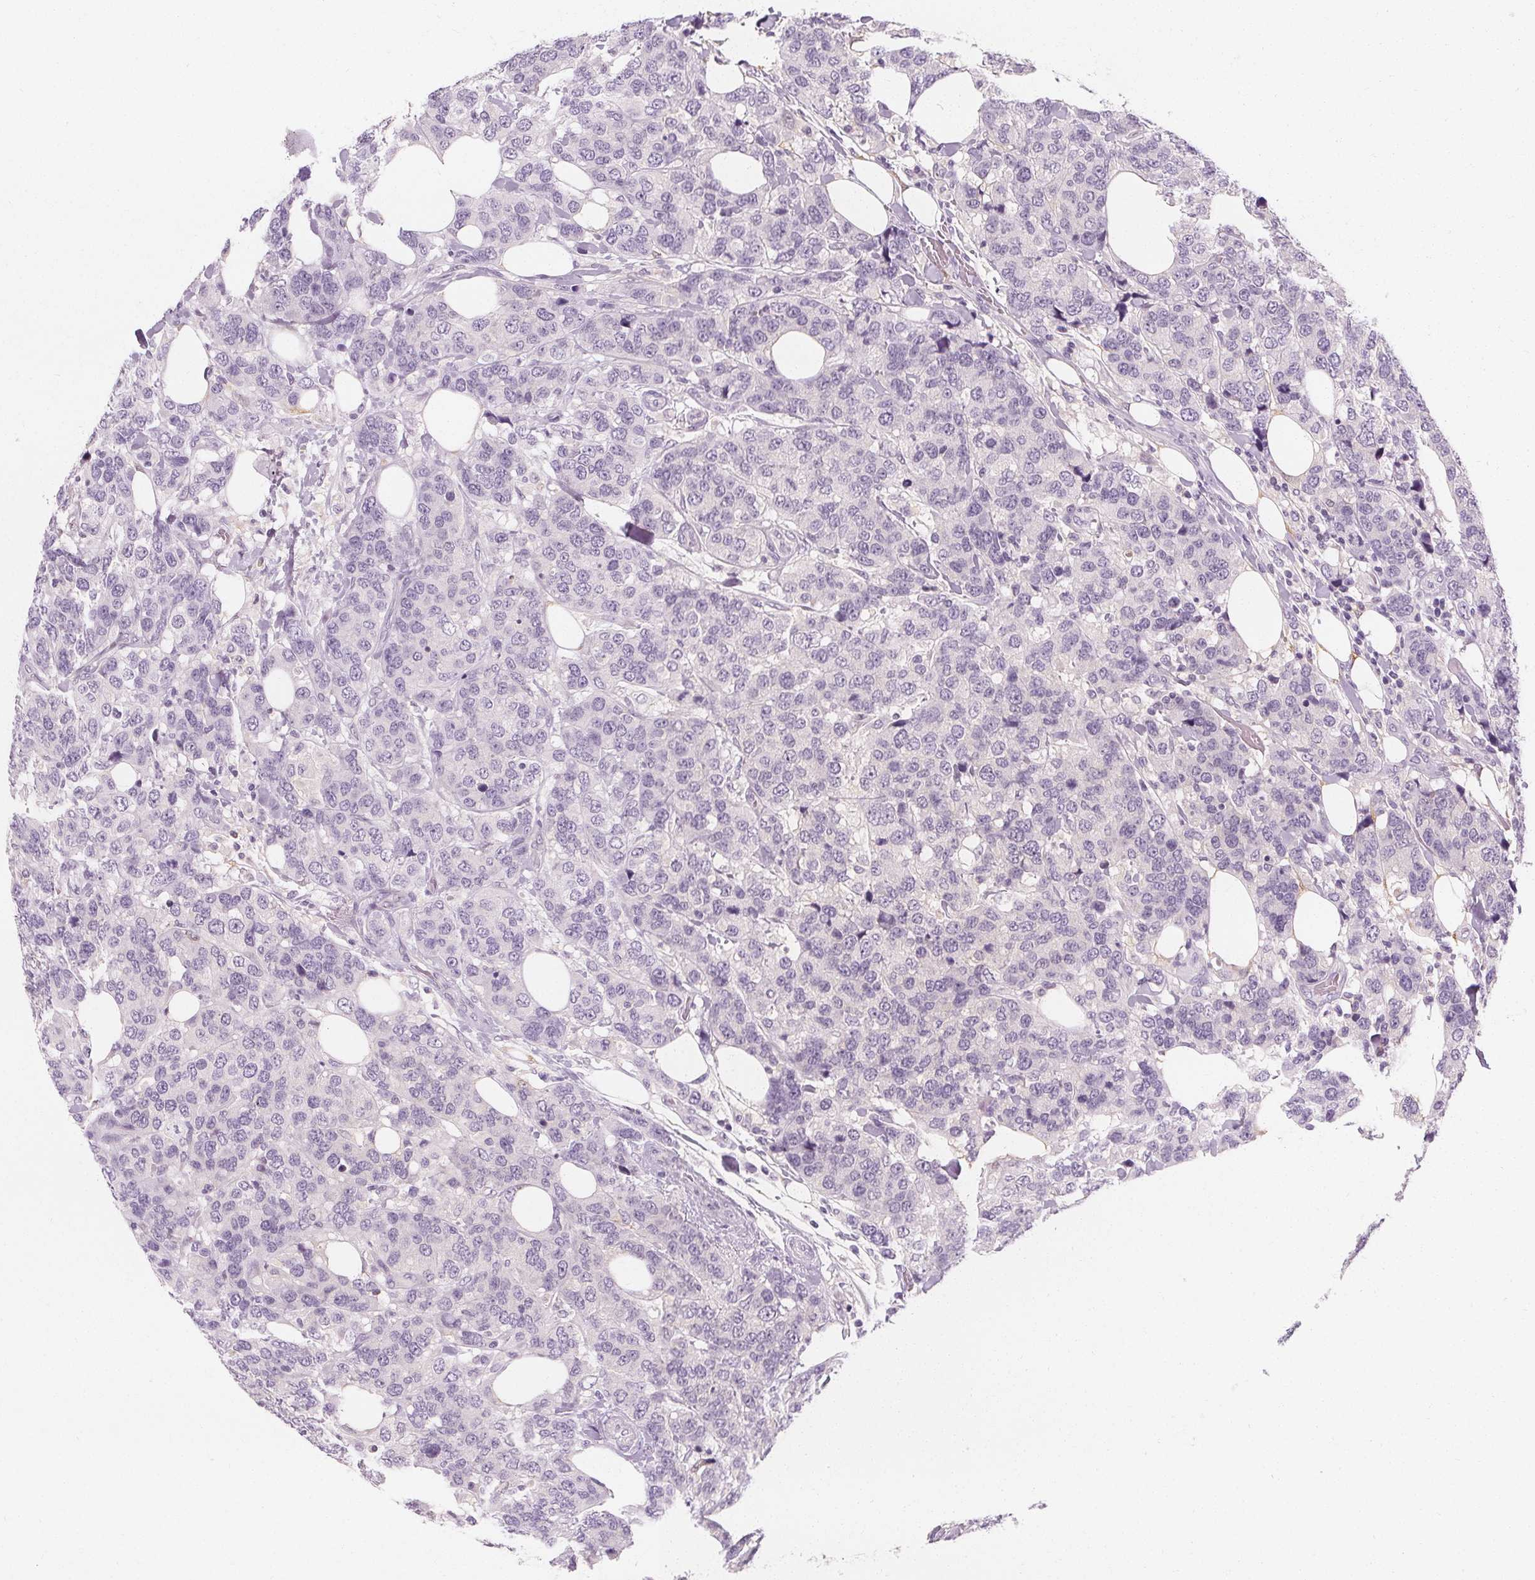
{"staining": {"intensity": "negative", "quantity": "none", "location": "none"}, "tissue": "breast cancer", "cell_type": "Tumor cells", "image_type": "cancer", "snomed": [{"axis": "morphology", "description": "Lobular carcinoma"}, {"axis": "topography", "description": "Breast"}], "caption": "Breast lobular carcinoma was stained to show a protein in brown. There is no significant positivity in tumor cells. (Immunohistochemistry (ihc), brightfield microscopy, high magnification).", "gene": "UGP2", "patient": {"sex": "female", "age": 59}}